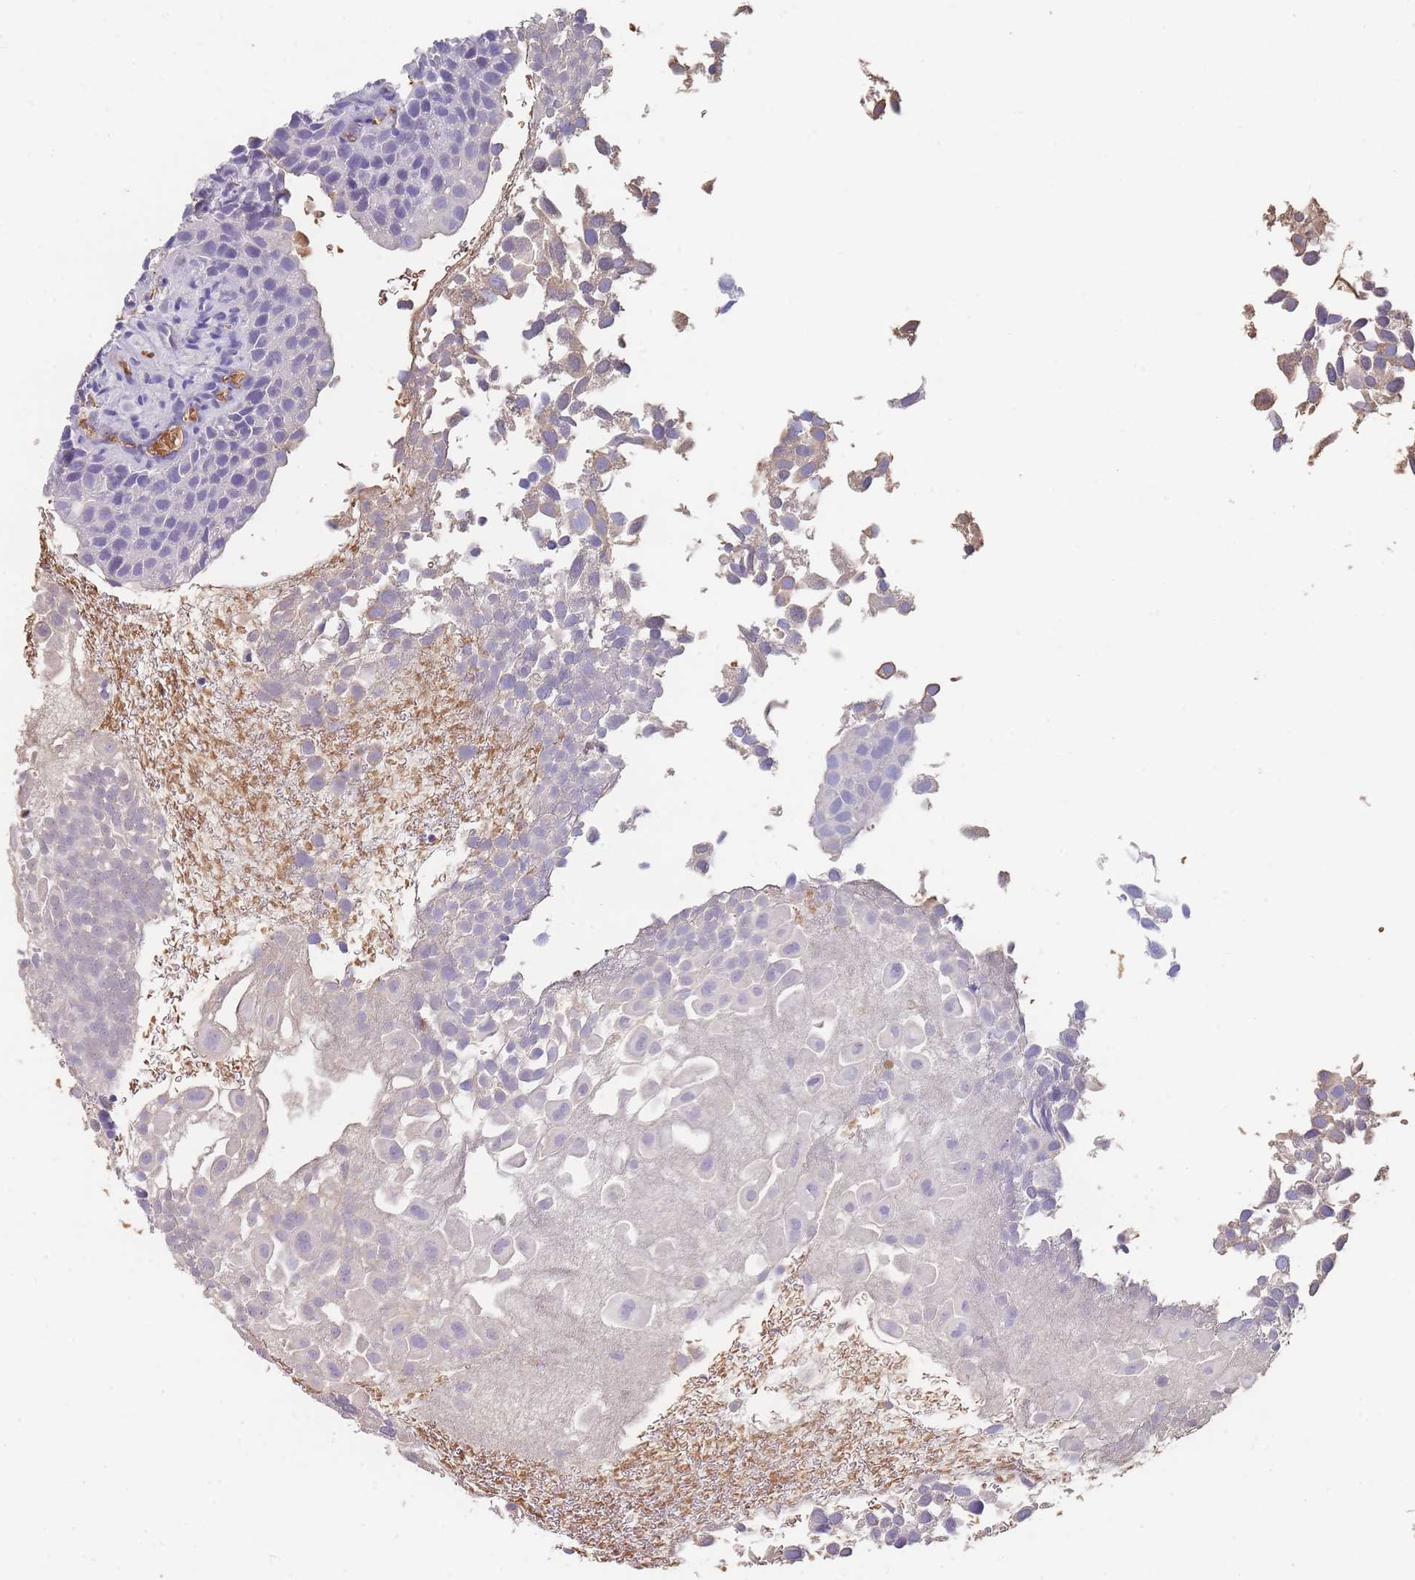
{"staining": {"intensity": "negative", "quantity": "none", "location": "none"}, "tissue": "urothelial cancer", "cell_type": "Tumor cells", "image_type": "cancer", "snomed": [{"axis": "morphology", "description": "Urothelial carcinoma, Low grade"}, {"axis": "topography", "description": "Urinary bladder"}], "caption": "There is no significant positivity in tumor cells of low-grade urothelial carcinoma. (Brightfield microscopy of DAB (3,3'-diaminobenzidine) immunohistochemistry at high magnification).", "gene": "HBG2", "patient": {"sex": "male", "age": 88}}